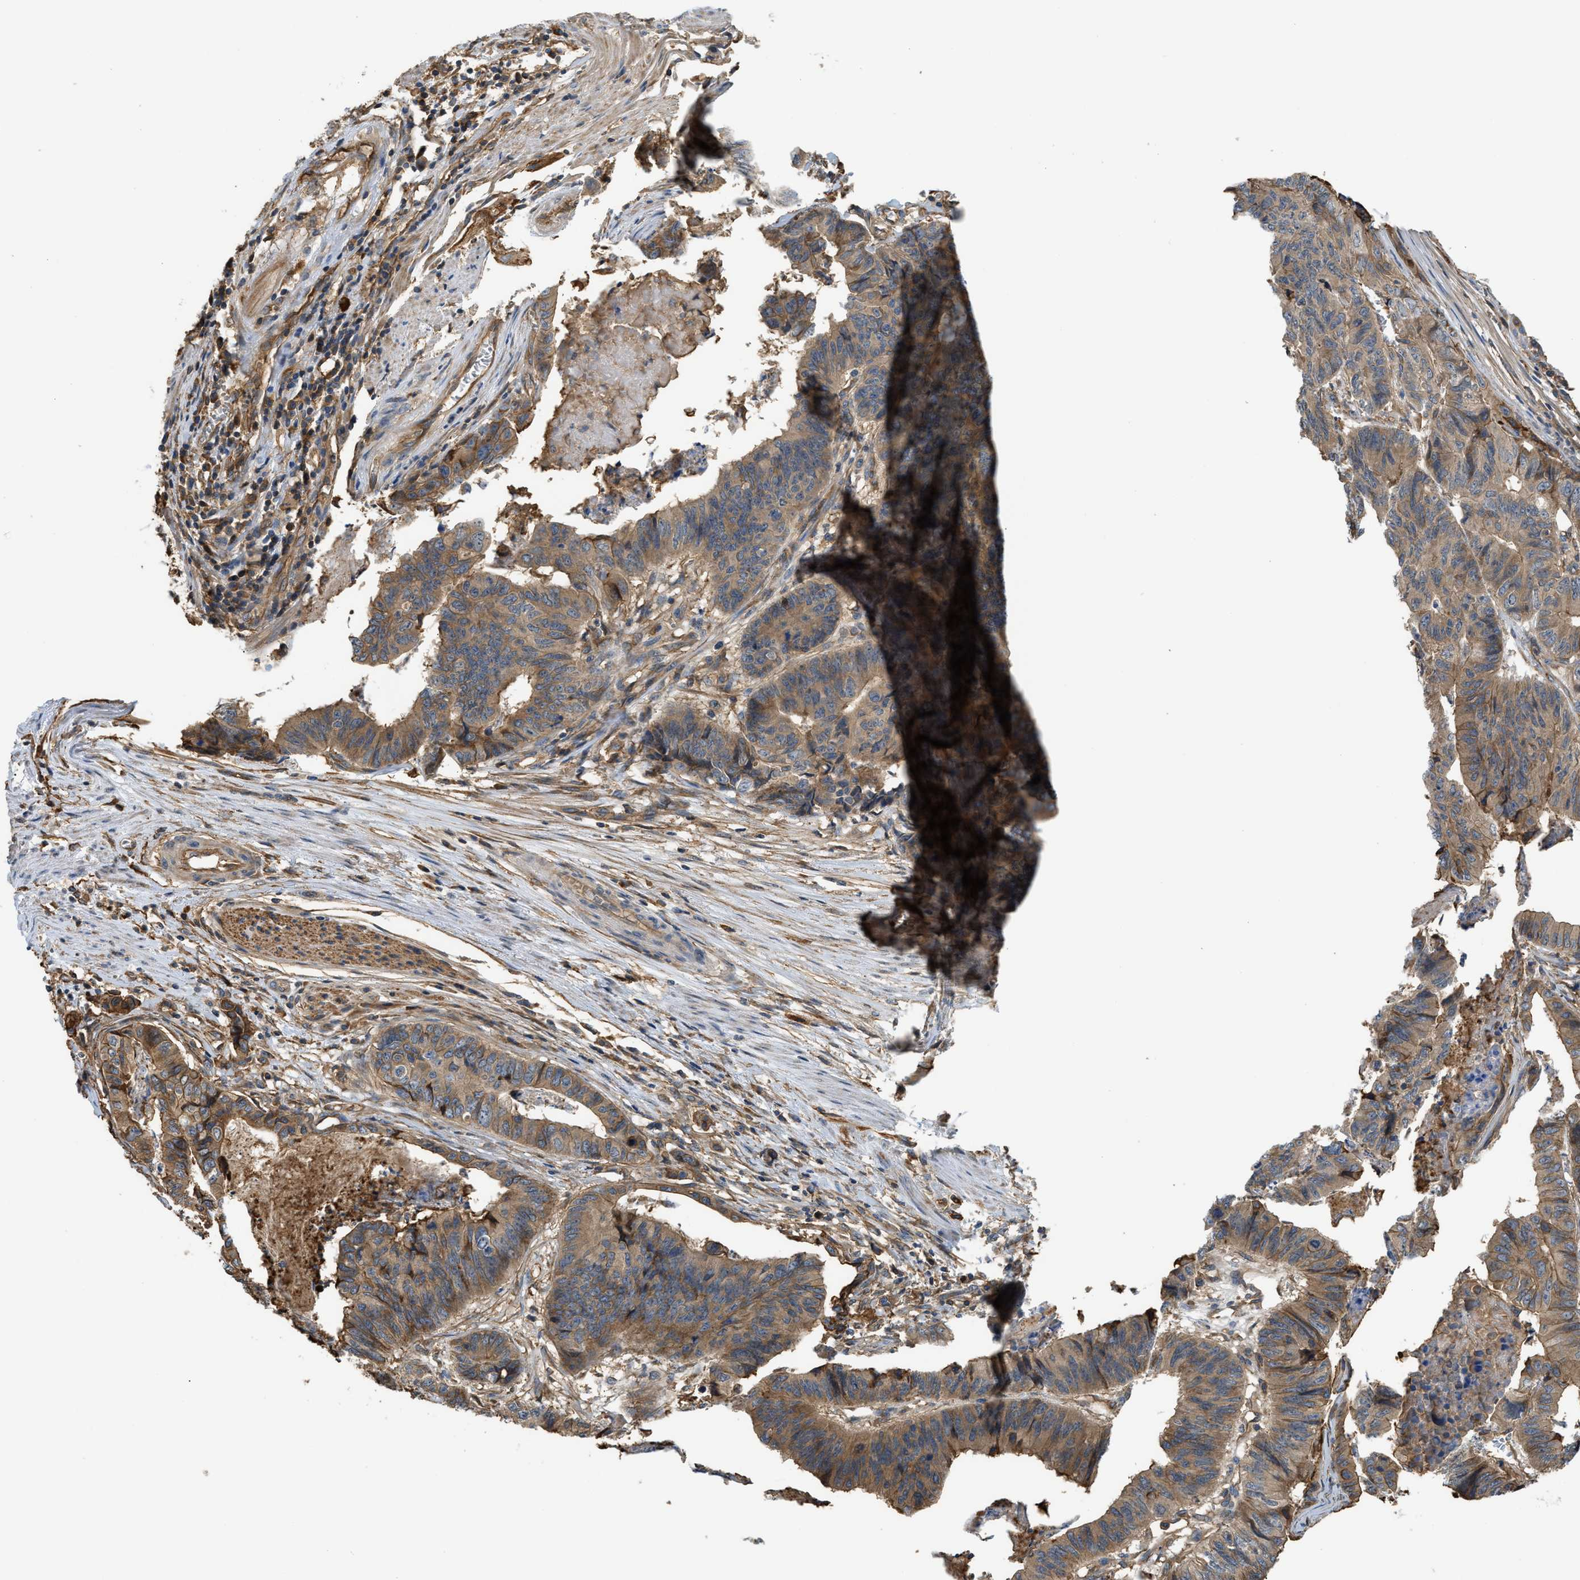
{"staining": {"intensity": "moderate", "quantity": ">75%", "location": "cytoplasmic/membranous"}, "tissue": "stomach cancer", "cell_type": "Tumor cells", "image_type": "cancer", "snomed": [{"axis": "morphology", "description": "Adenocarcinoma, NOS"}, {"axis": "topography", "description": "Stomach, lower"}], "caption": "Stomach adenocarcinoma was stained to show a protein in brown. There is medium levels of moderate cytoplasmic/membranous expression in about >75% of tumor cells.", "gene": "DDHD2", "patient": {"sex": "male", "age": 77}}